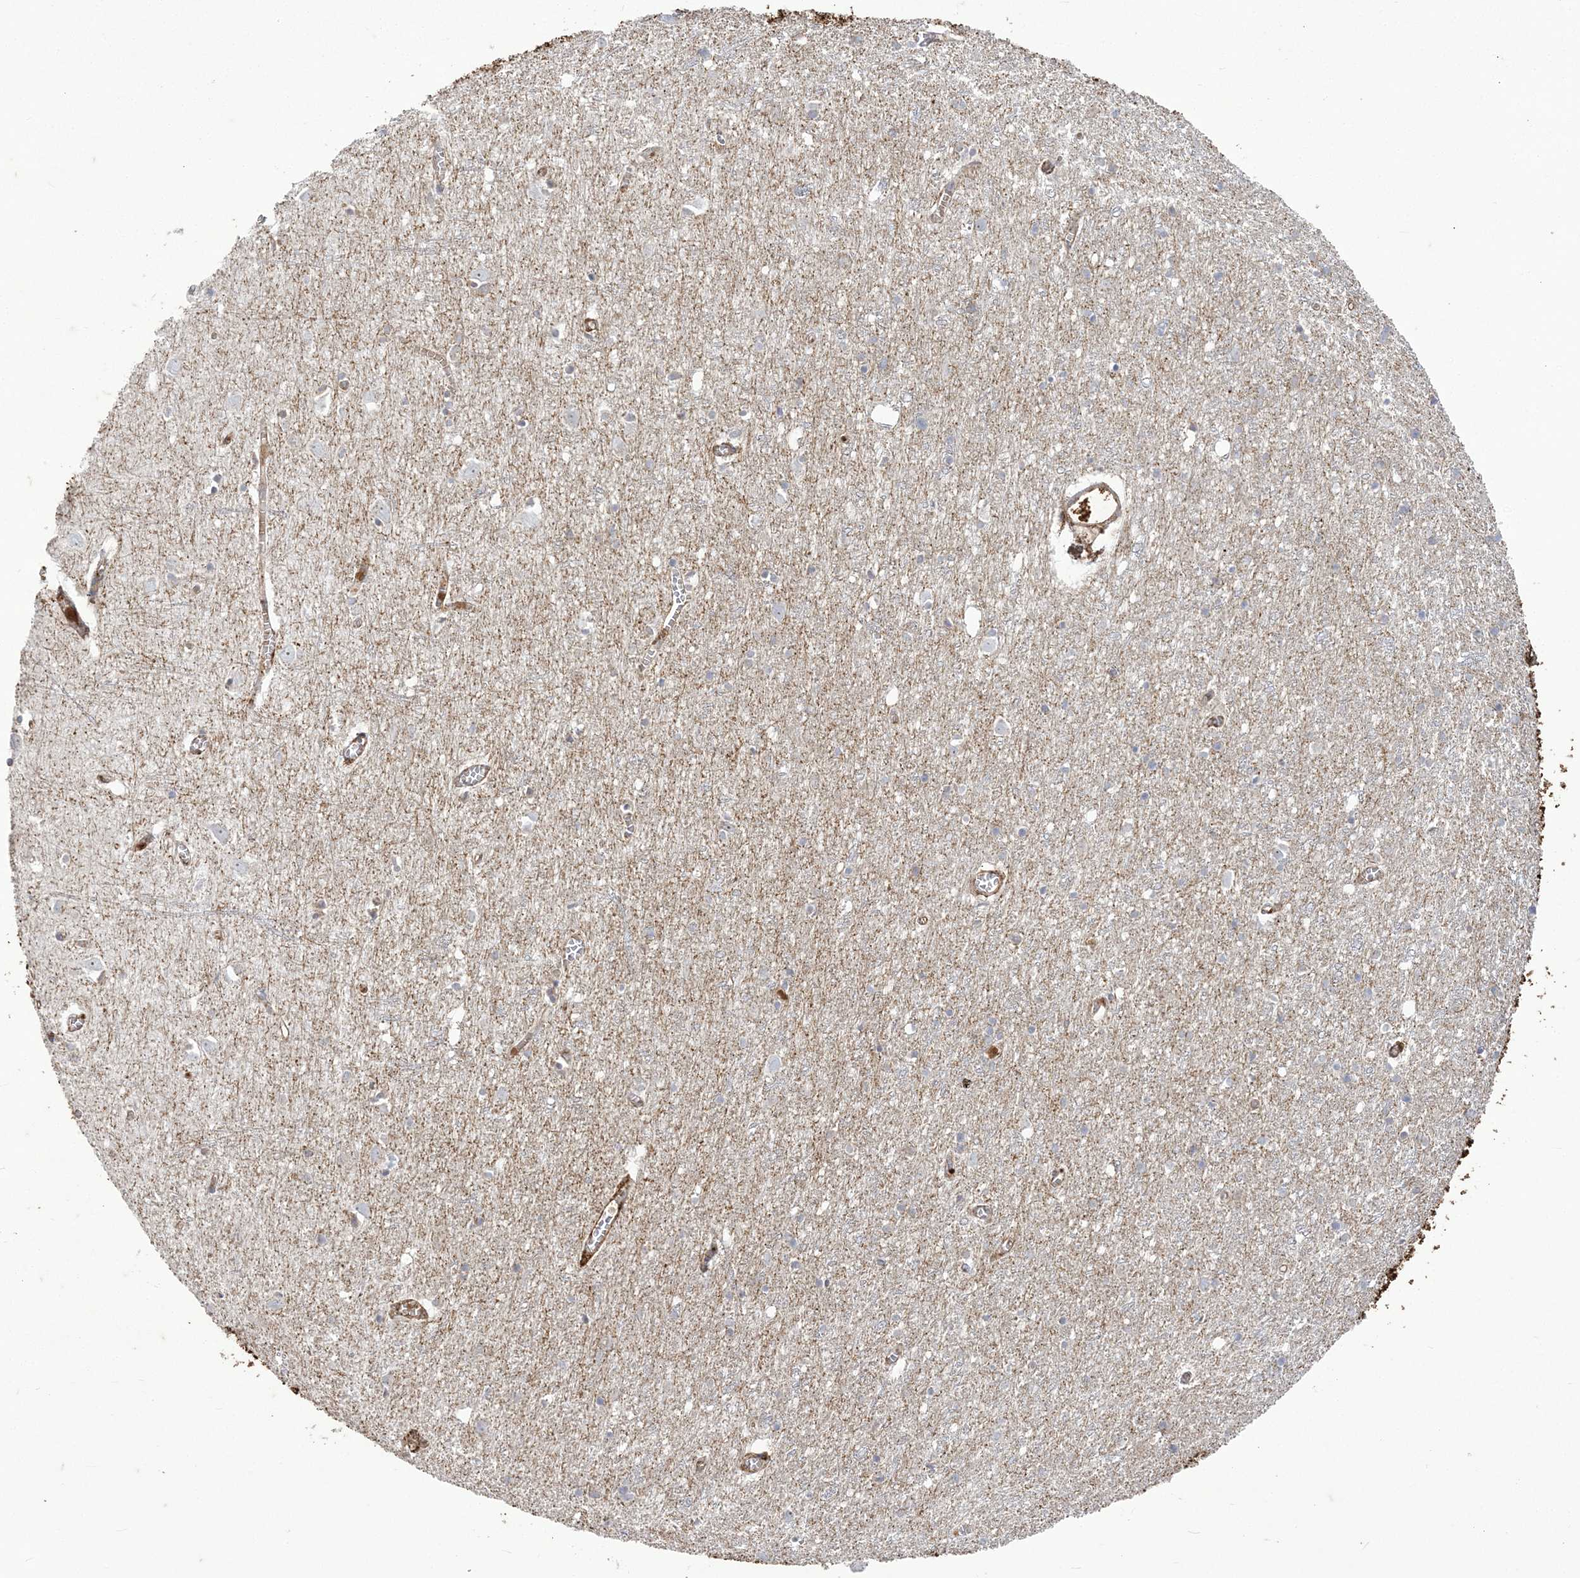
{"staining": {"intensity": "moderate", "quantity": ">75%", "location": "cytoplasmic/membranous"}, "tissue": "cerebral cortex", "cell_type": "Endothelial cells", "image_type": "normal", "snomed": [{"axis": "morphology", "description": "Normal tissue, NOS"}, {"axis": "topography", "description": "Cerebral cortex"}], "caption": "Brown immunohistochemical staining in normal human cerebral cortex displays moderate cytoplasmic/membranous positivity in approximately >75% of endothelial cells. The staining was performed using DAB (3,3'-diaminobenzidine), with brown indicating positive protein expression. Nuclei are stained blue with hematoxylin.", "gene": "DERL3", "patient": {"sex": "female", "age": 64}}